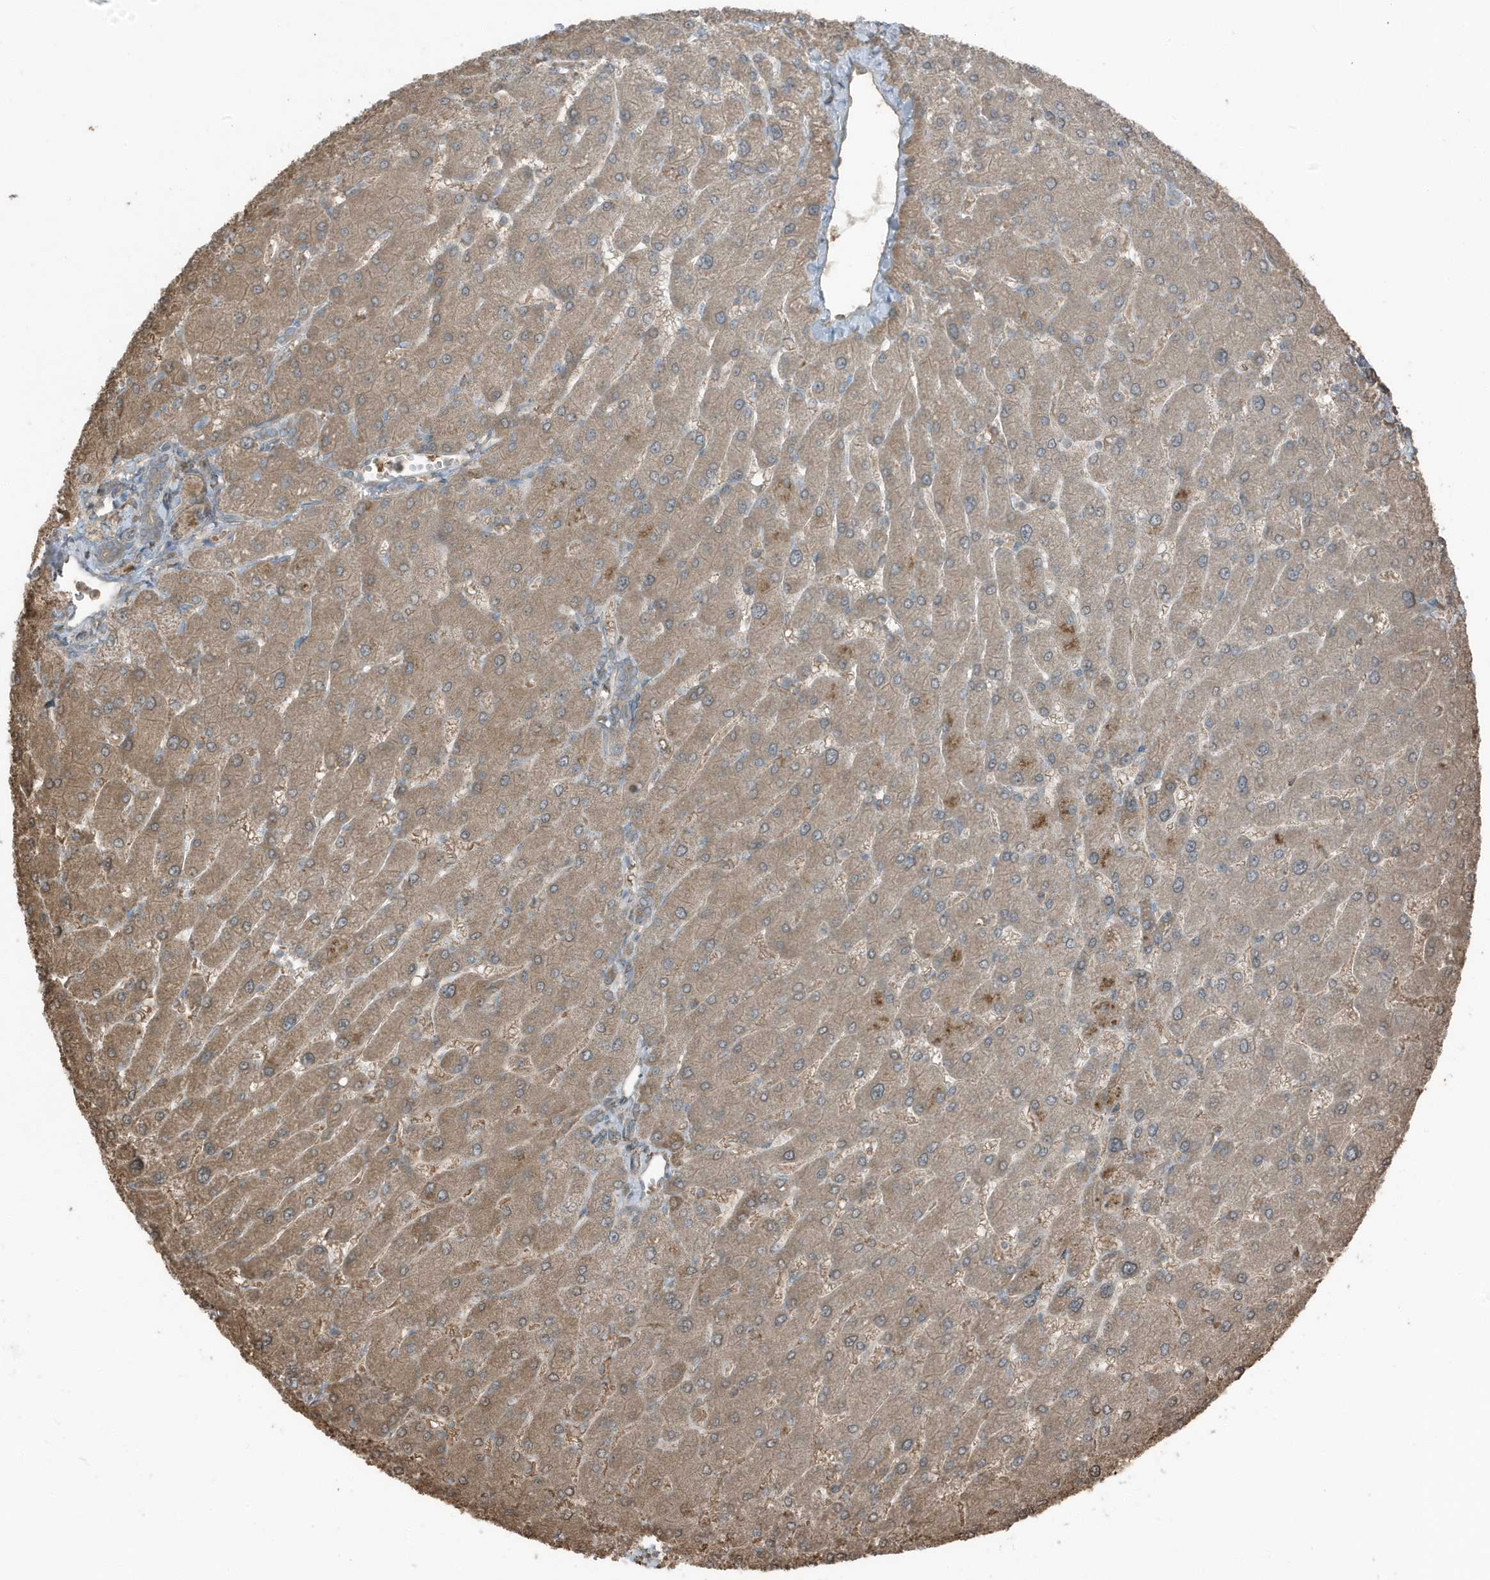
{"staining": {"intensity": "negative", "quantity": "none", "location": "none"}, "tissue": "liver", "cell_type": "Cholangiocytes", "image_type": "normal", "snomed": [{"axis": "morphology", "description": "Normal tissue, NOS"}, {"axis": "topography", "description": "Liver"}], "caption": "A high-resolution image shows IHC staining of benign liver, which reveals no significant staining in cholangiocytes.", "gene": "AZI2", "patient": {"sex": "male", "age": 55}}